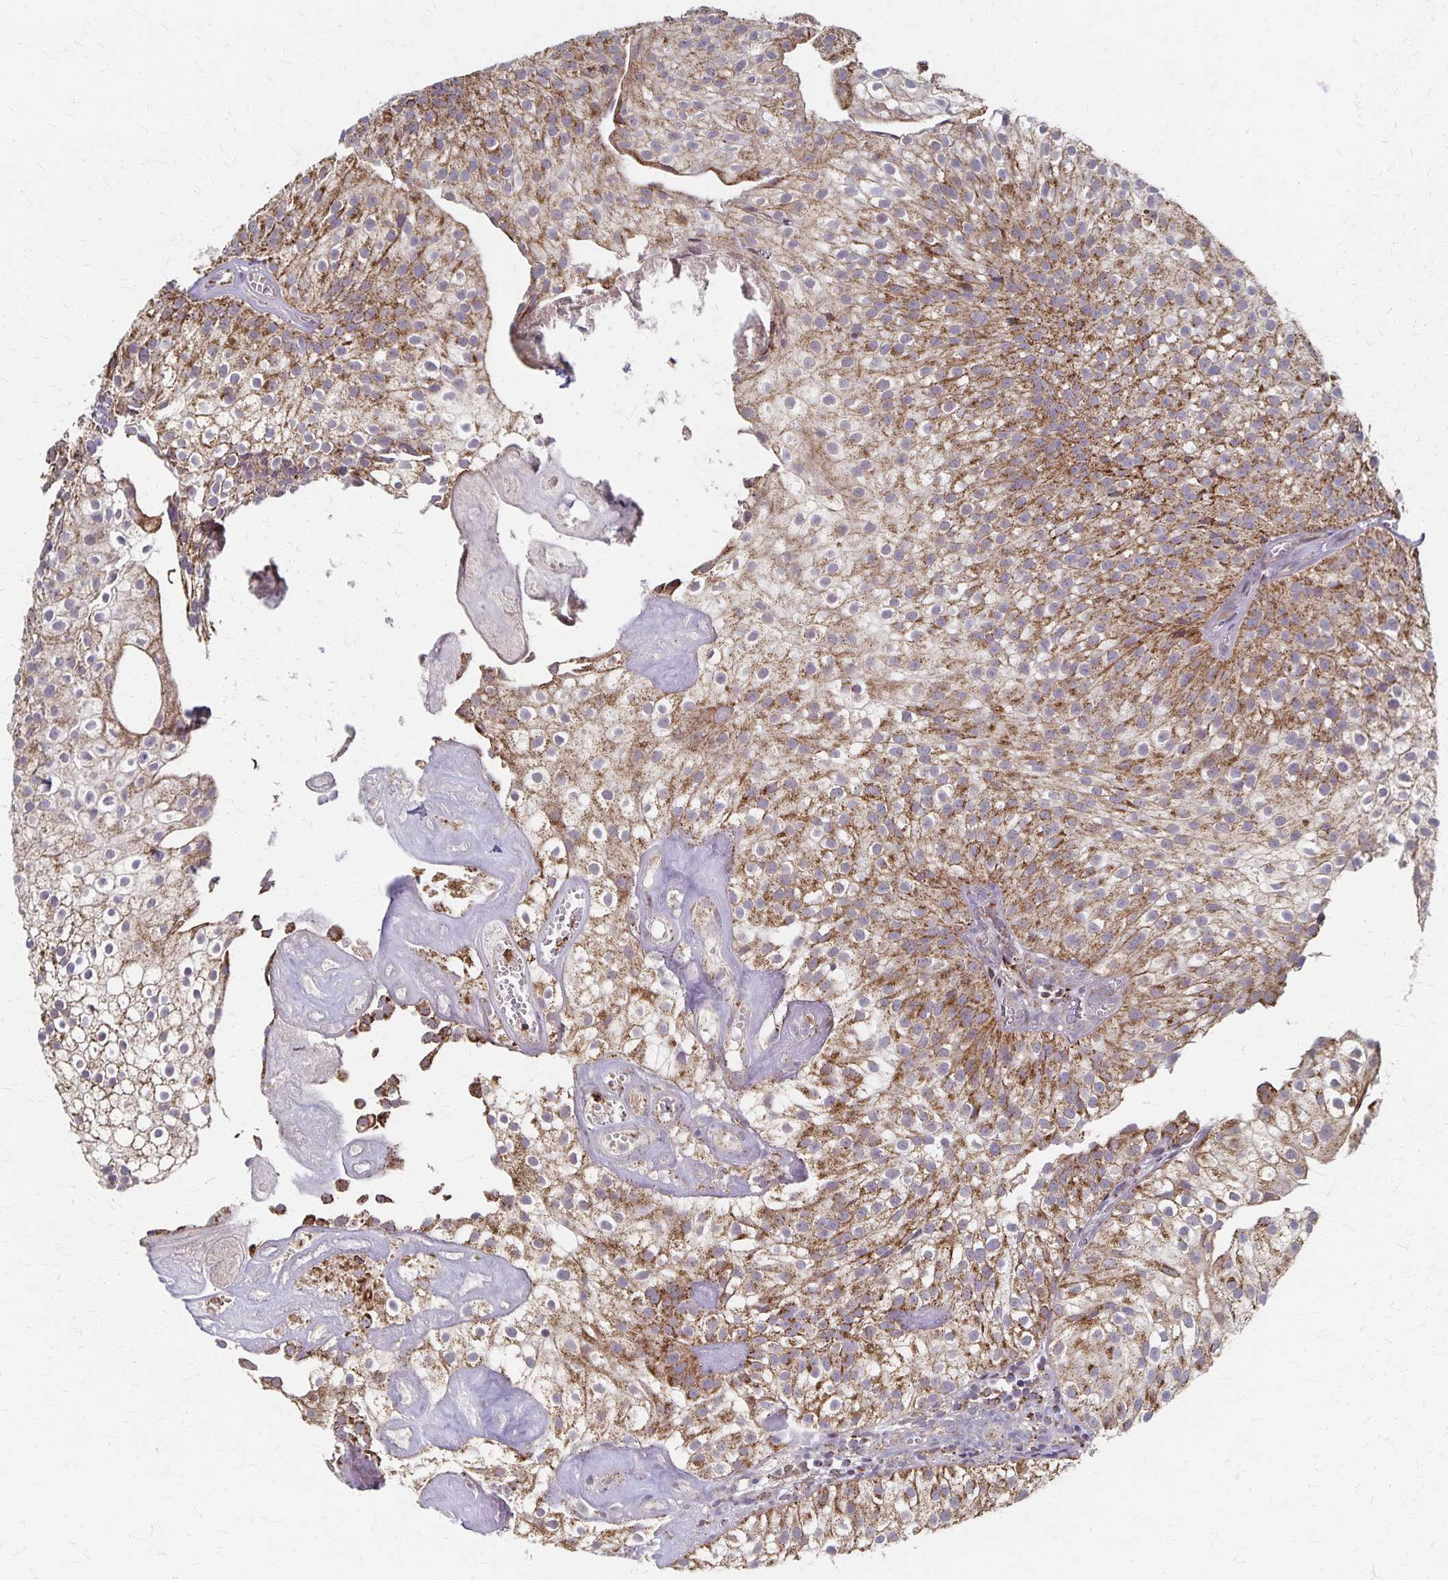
{"staining": {"intensity": "moderate", "quantity": ">75%", "location": "cytoplasmic/membranous"}, "tissue": "urothelial cancer", "cell_type": "Tumor cells", "image_type": "cancer", "snomed": [{"axis": "morphology", "description": "Urothelial carcinoma, Low grade"}, {"axis": "topography", "description": "Urinary bladder"}], "caption": "Immunohistochemical staining of urothelial cancer shows medium levels of moderate cytoplasmic/membranous staining in about >75% of tumor cells. The staining was performed using DAB to visualize the protein expression in brown, while the nuclei were stained in blue with hematoxylin (Magnification: 20x).", "gene": "DYRK4", "patient": {"sex": "male", "age": 70}}